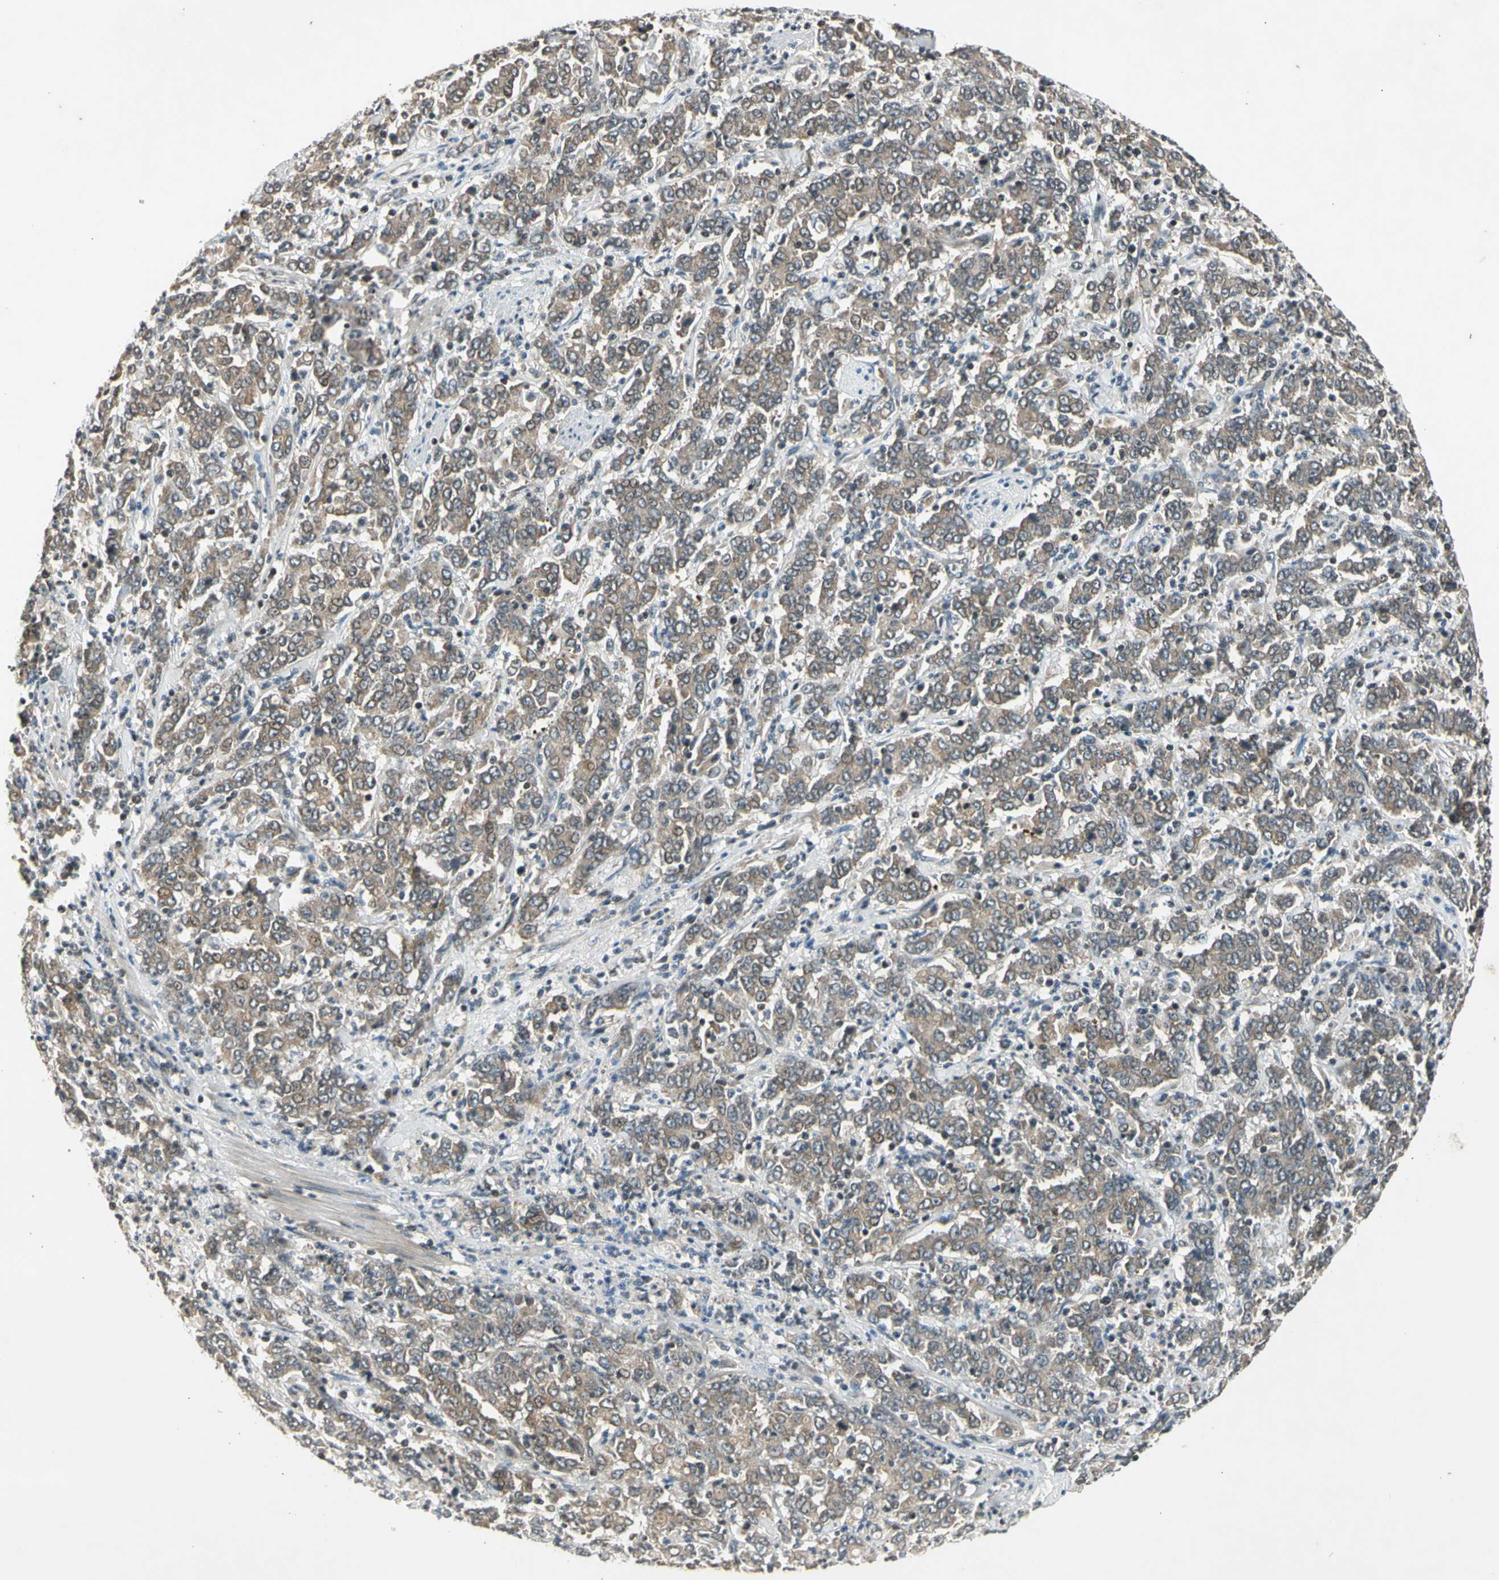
{"staining": {"intensity": "weak", "quantity": ">75%", "location": "cytoplasmic/membranous"}, "tissue": "stomach cancer", "cell_type": "Tumor cells", "image_type": "cancer", "snomed": [{"axis": "morphology", "description": "Adenocarcinoma, NOS"}, {"axis": "topography", "description": "Stomach, lower"}], "caption": "This photomicrograph reveals immunohistochemistry staining of stomach cancer, with low weak cytoplasmic/membranous positivity in approximately >75% of tumor cells.", "gene": "EFNB2", "patient": {"sex": "female", "age": 71}}